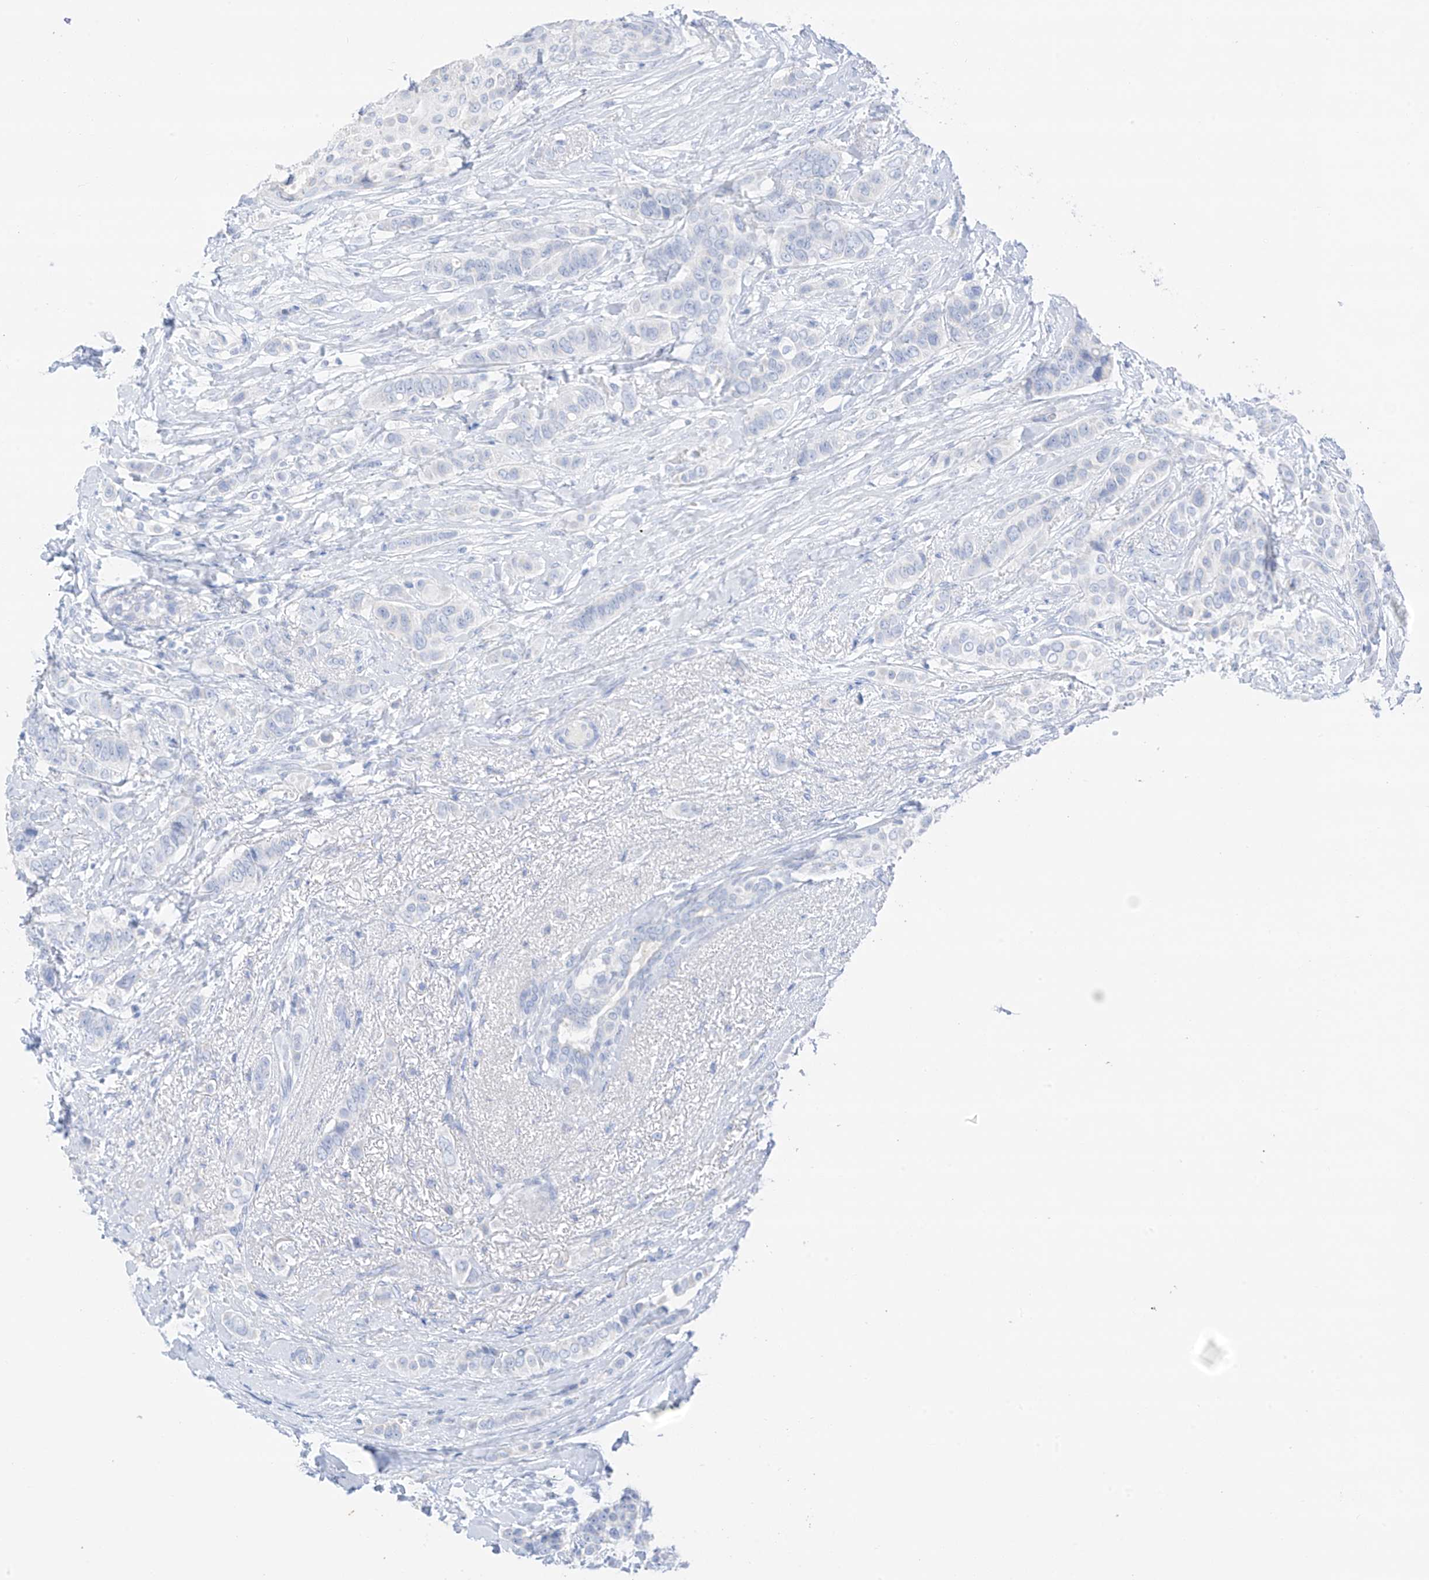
{"staining": {"intensity": "negative", "quantity": "none", "location": "none"}, "tissue": "breast cancer", "cell_type": "Tumor cells", "image_type": "cancer", "snomed": [{"axis": "morphology", "description": "Lobular carcinoma"}, {"axis": "topography", "description": "Breast"}], "caption": "Immunohistochemistry (IHC) image of neoplastic tissue: breast cancer (lobular carcinoma) stained with DAB displays no significant protein expression in tumor cells.", "gene": "CAPN13", "patient": {"sex": "female", "age": 51}}